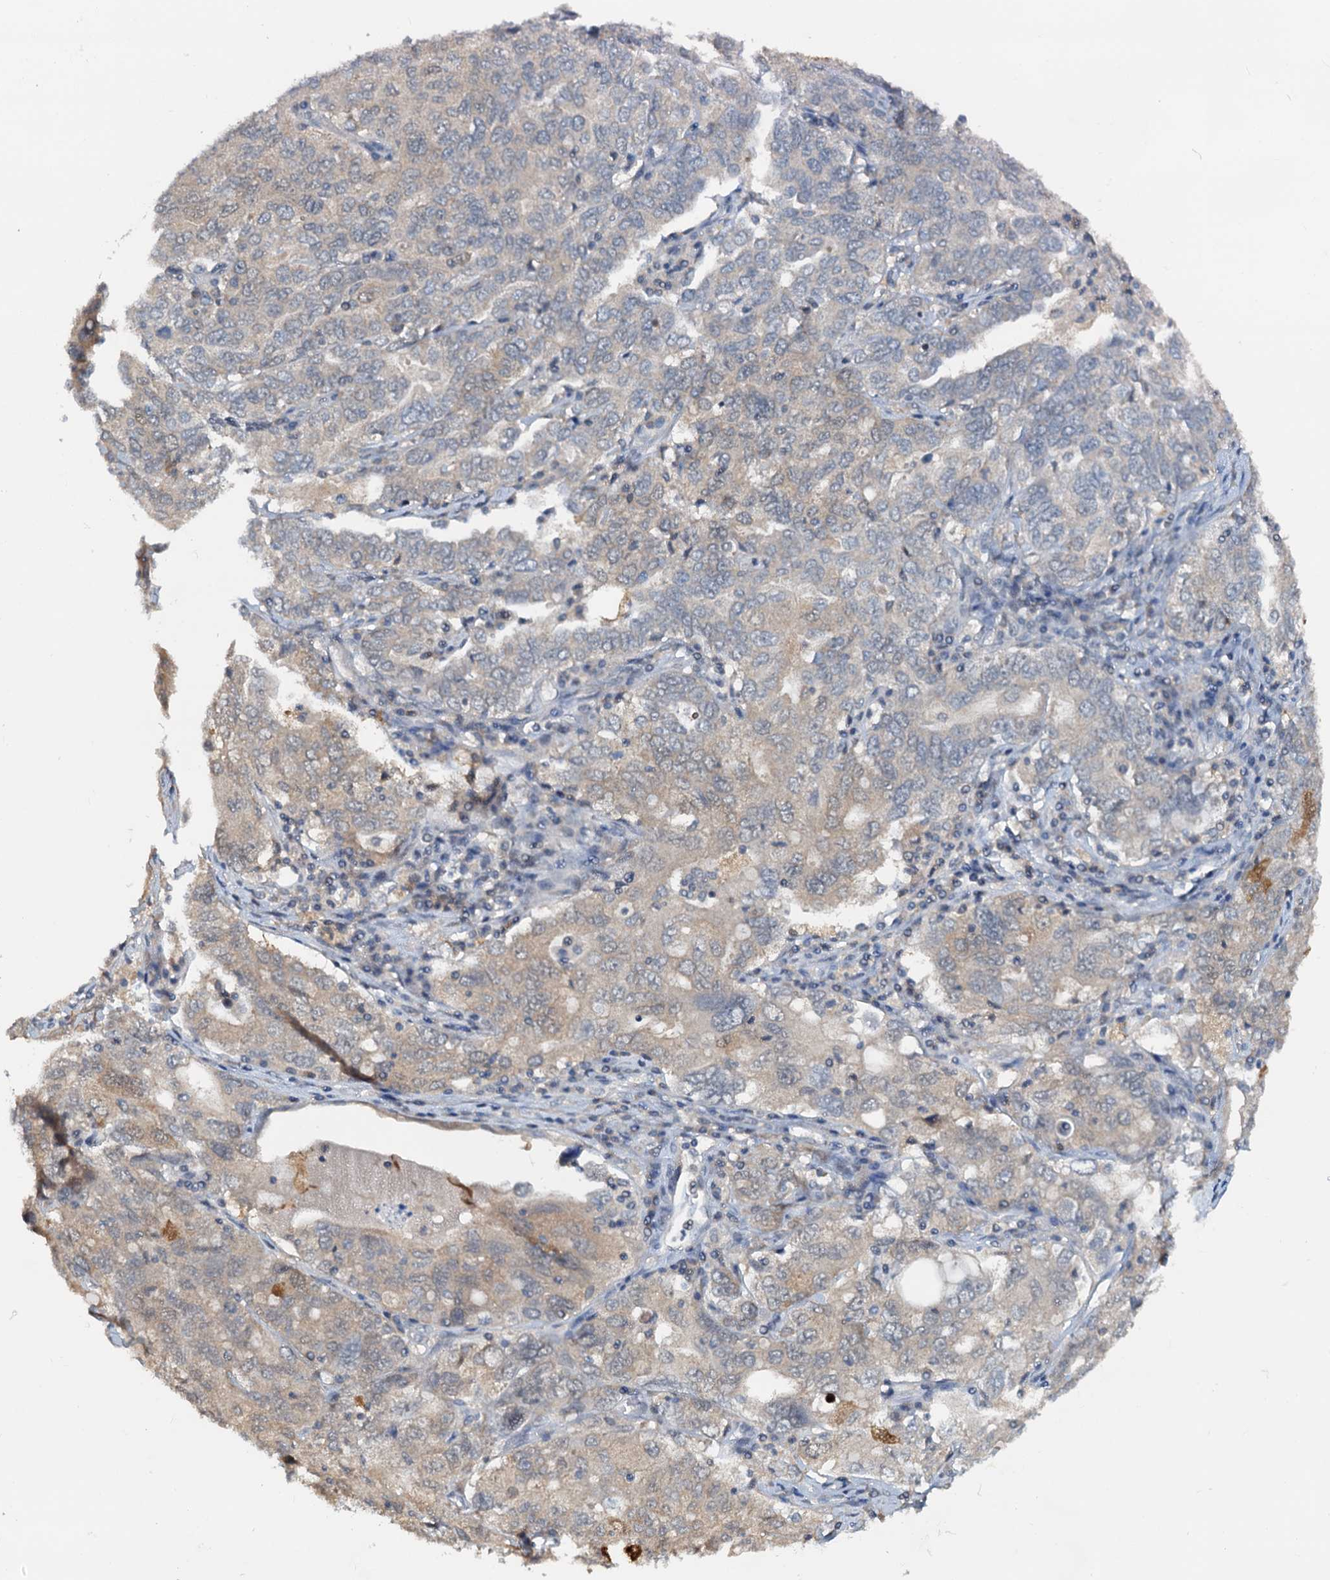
{"staining": {"intensity": "weak", "quantity": "25%-75%", "location": "cytoplasmic/membranous"}, "tissue": "ovarian cancer", "cell_type": "Tumor cells", "image_type": "cancer", "snomed": [{"axis": "morphology", "description": "Carcinoma, endometroid"}, {"axis": "topography", "description": "Ovary"}], "caption": "A brown stain labels weak cytoplasmic/membranous staining of a protein in ovarian endometroid carcinoma tumor cells.", "gene": "PTGES3", "patient": {"sex": "female", "age": 62}}